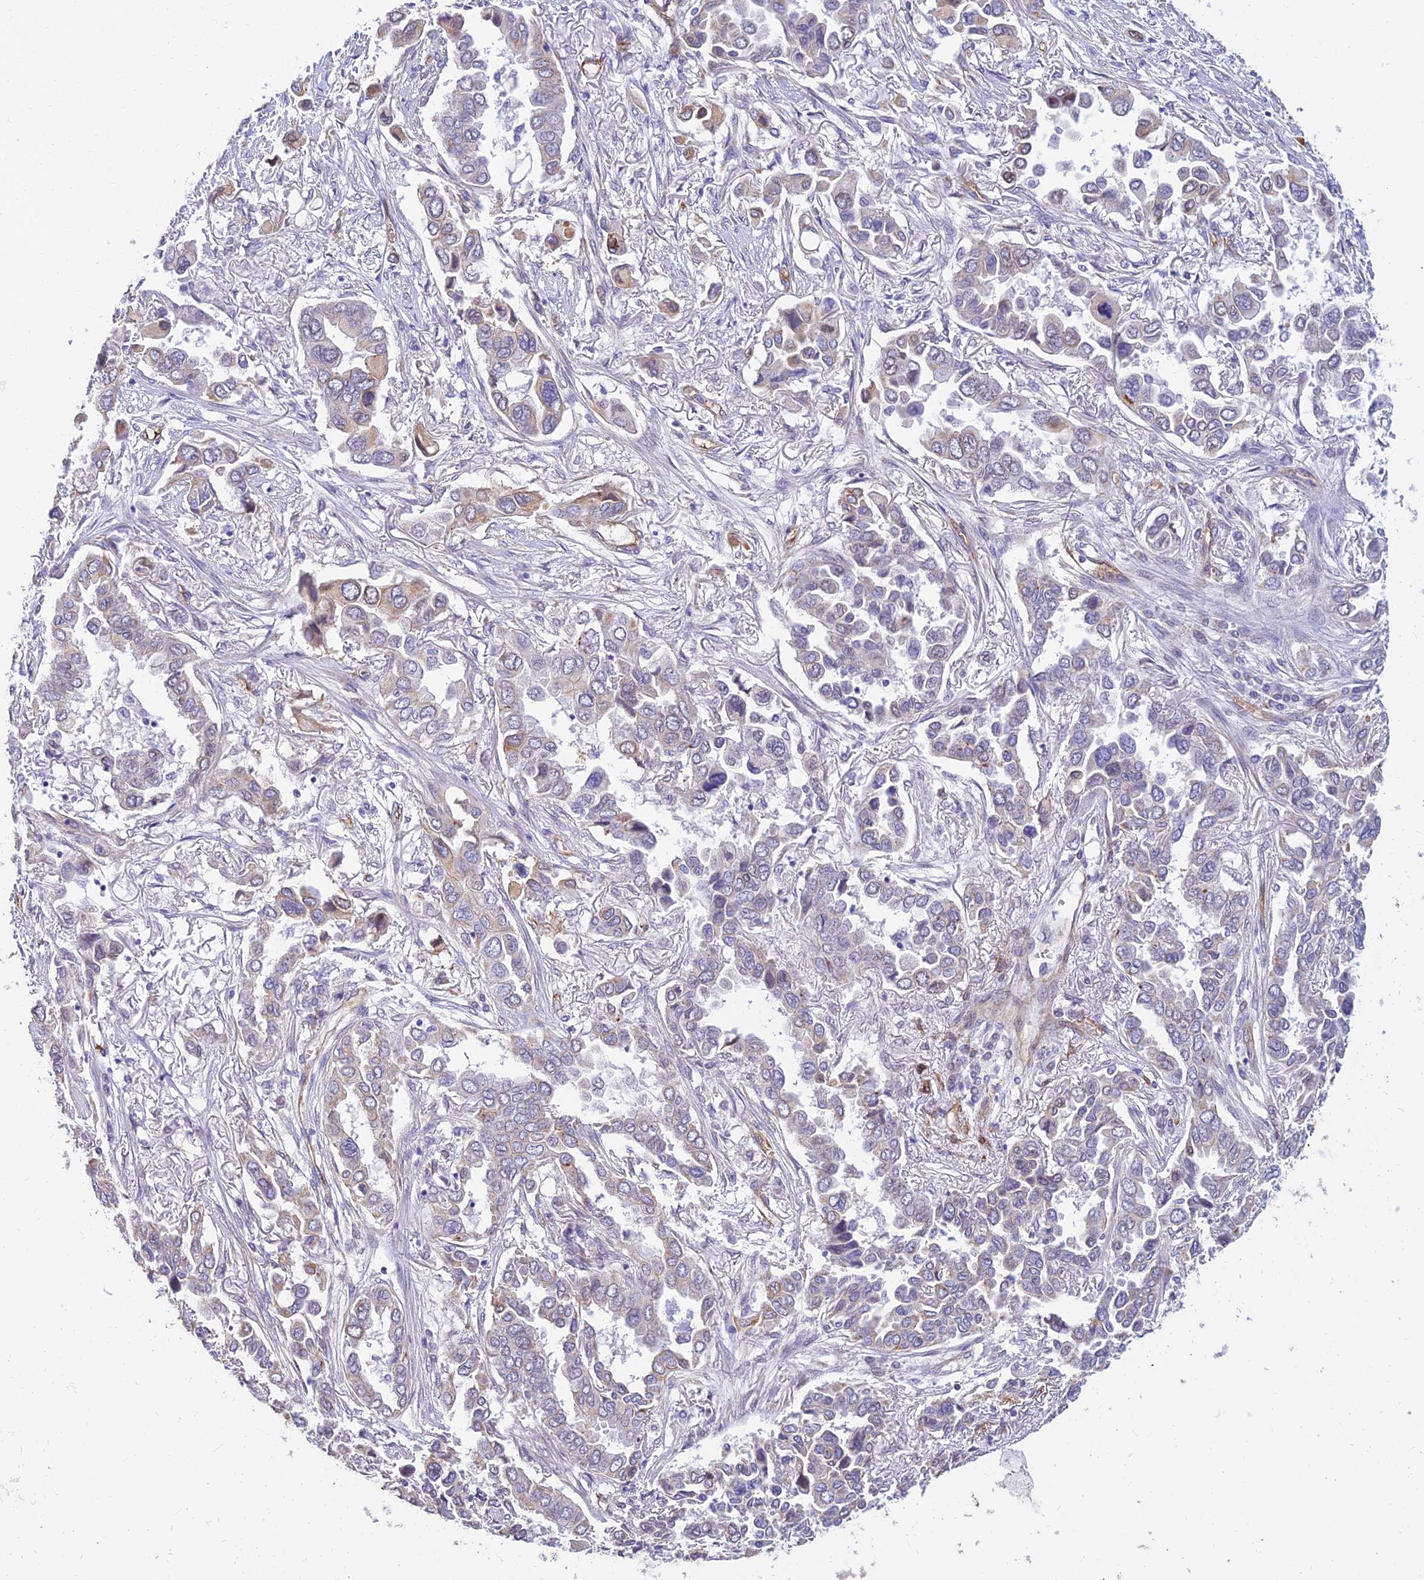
{"staining": {"intensity": "weak", "quantity": "<25%", "location": "cytoplasmic/membranous"}, "tissue": "lung cancer", "cell_type": "Tumor cells", "image_type": "cancer", "snomed": [{"axis": "morphology", "description": "Adenocarcinoma, NOS"}, {"axis": "topography", "description": "Lung"}], "caption": "An IHC micrograph of lung cancer (adenocarcinoma) is shown. There is no staining in tumor cells of lung cancer (adenocarcinoma).", "gene": "ALDH1L2", "patient": {"sex": "female", "age": 76}}